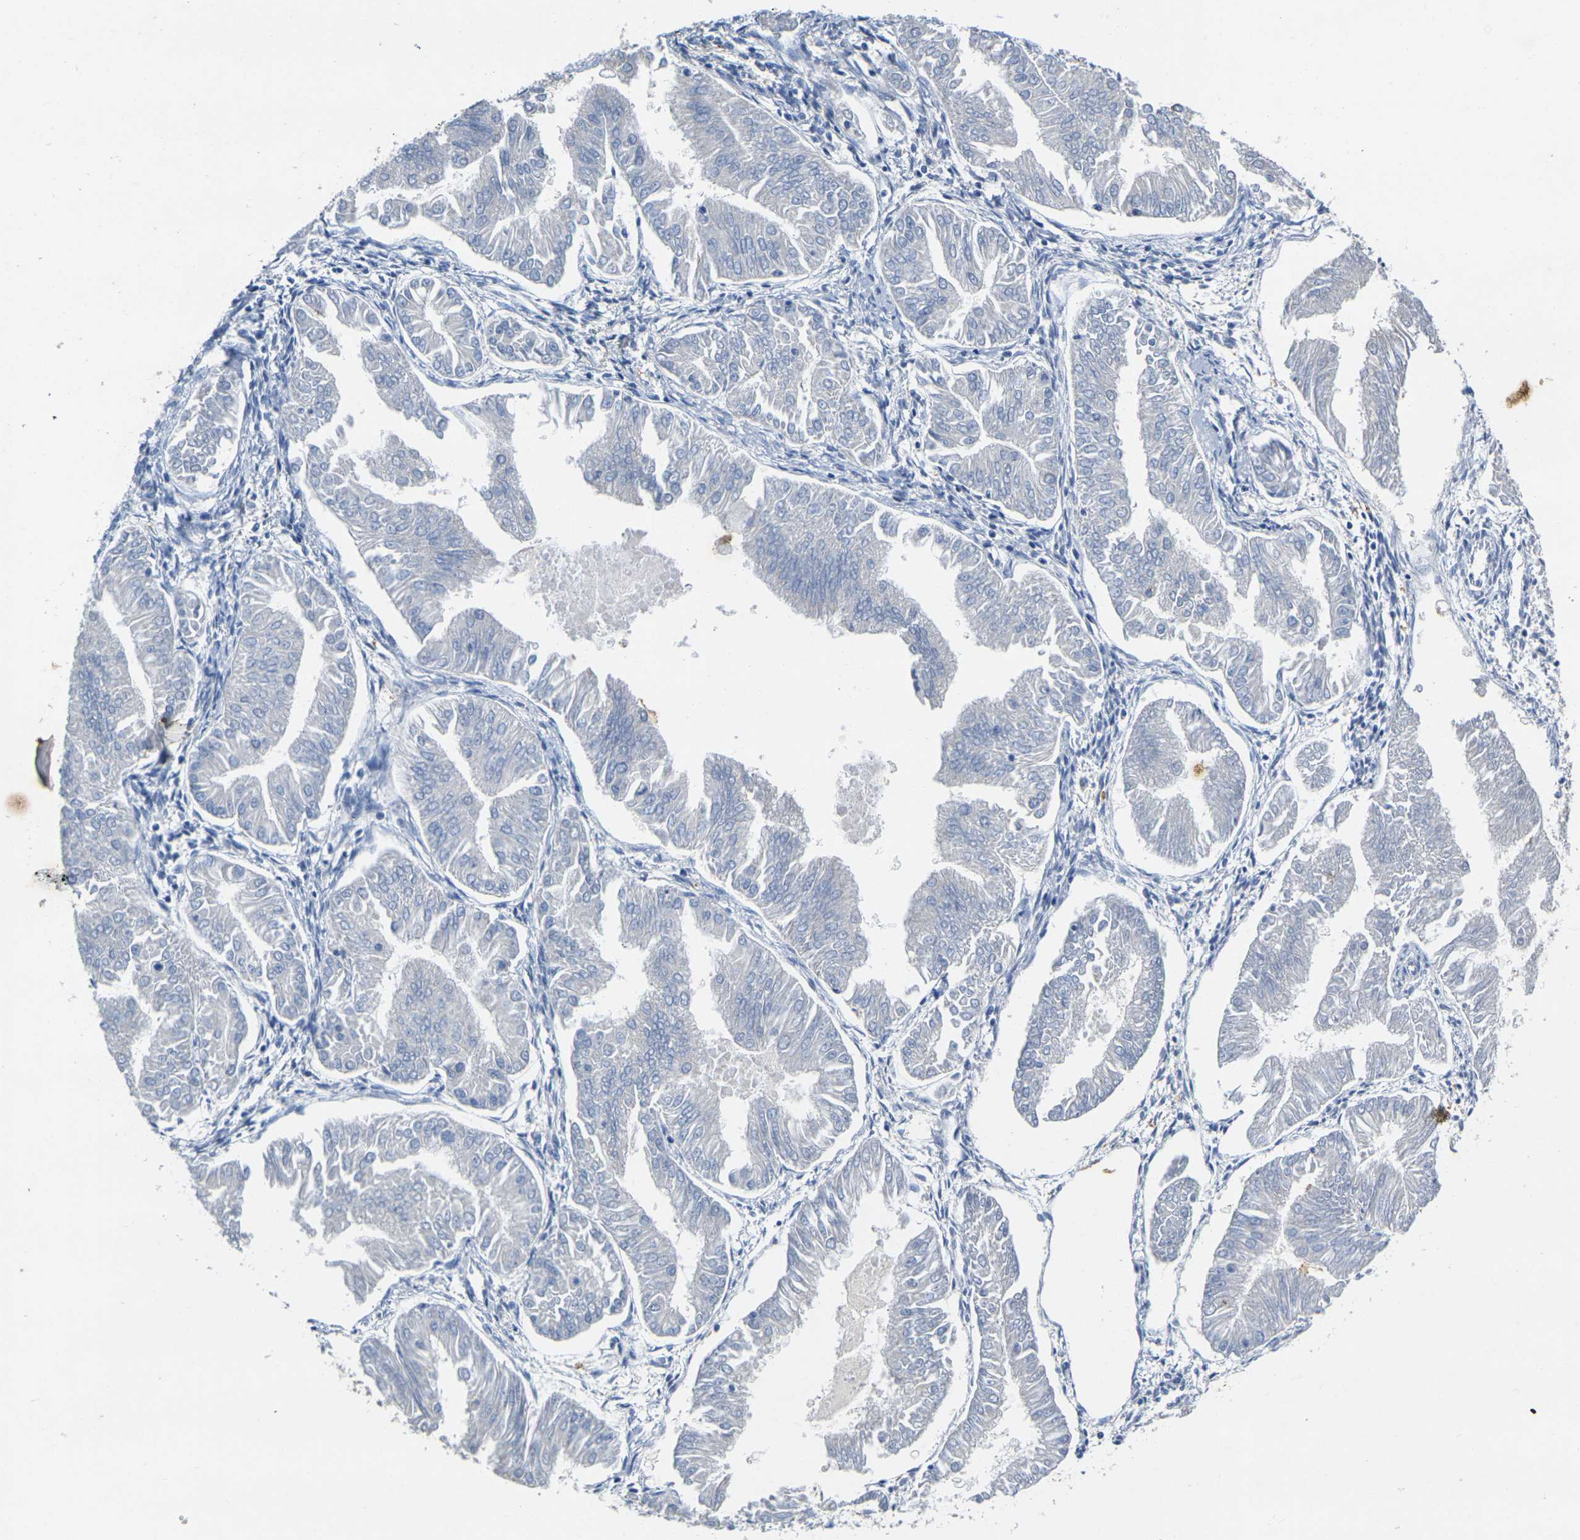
{"staining": {"intensity": "negative", "quantity": "none", "location": "none"}, "tissue": "endometrial cancer", "cell_type": "Tumor cells", "image_type": "cancer", "snomed": [{"axis": "morphology", "description": "Adenocarcinoma, NOS"}, {"axis": "topography", "description": "Endometrium"}], "caption": "DAB immunohistochemical staining of human endometrial cancer reveals no significant staining in tumor cells. (DAB immunohistochemistry, high magnification).", "gene": "NOCT", "patient": {"sex": "female", "age": 53}}